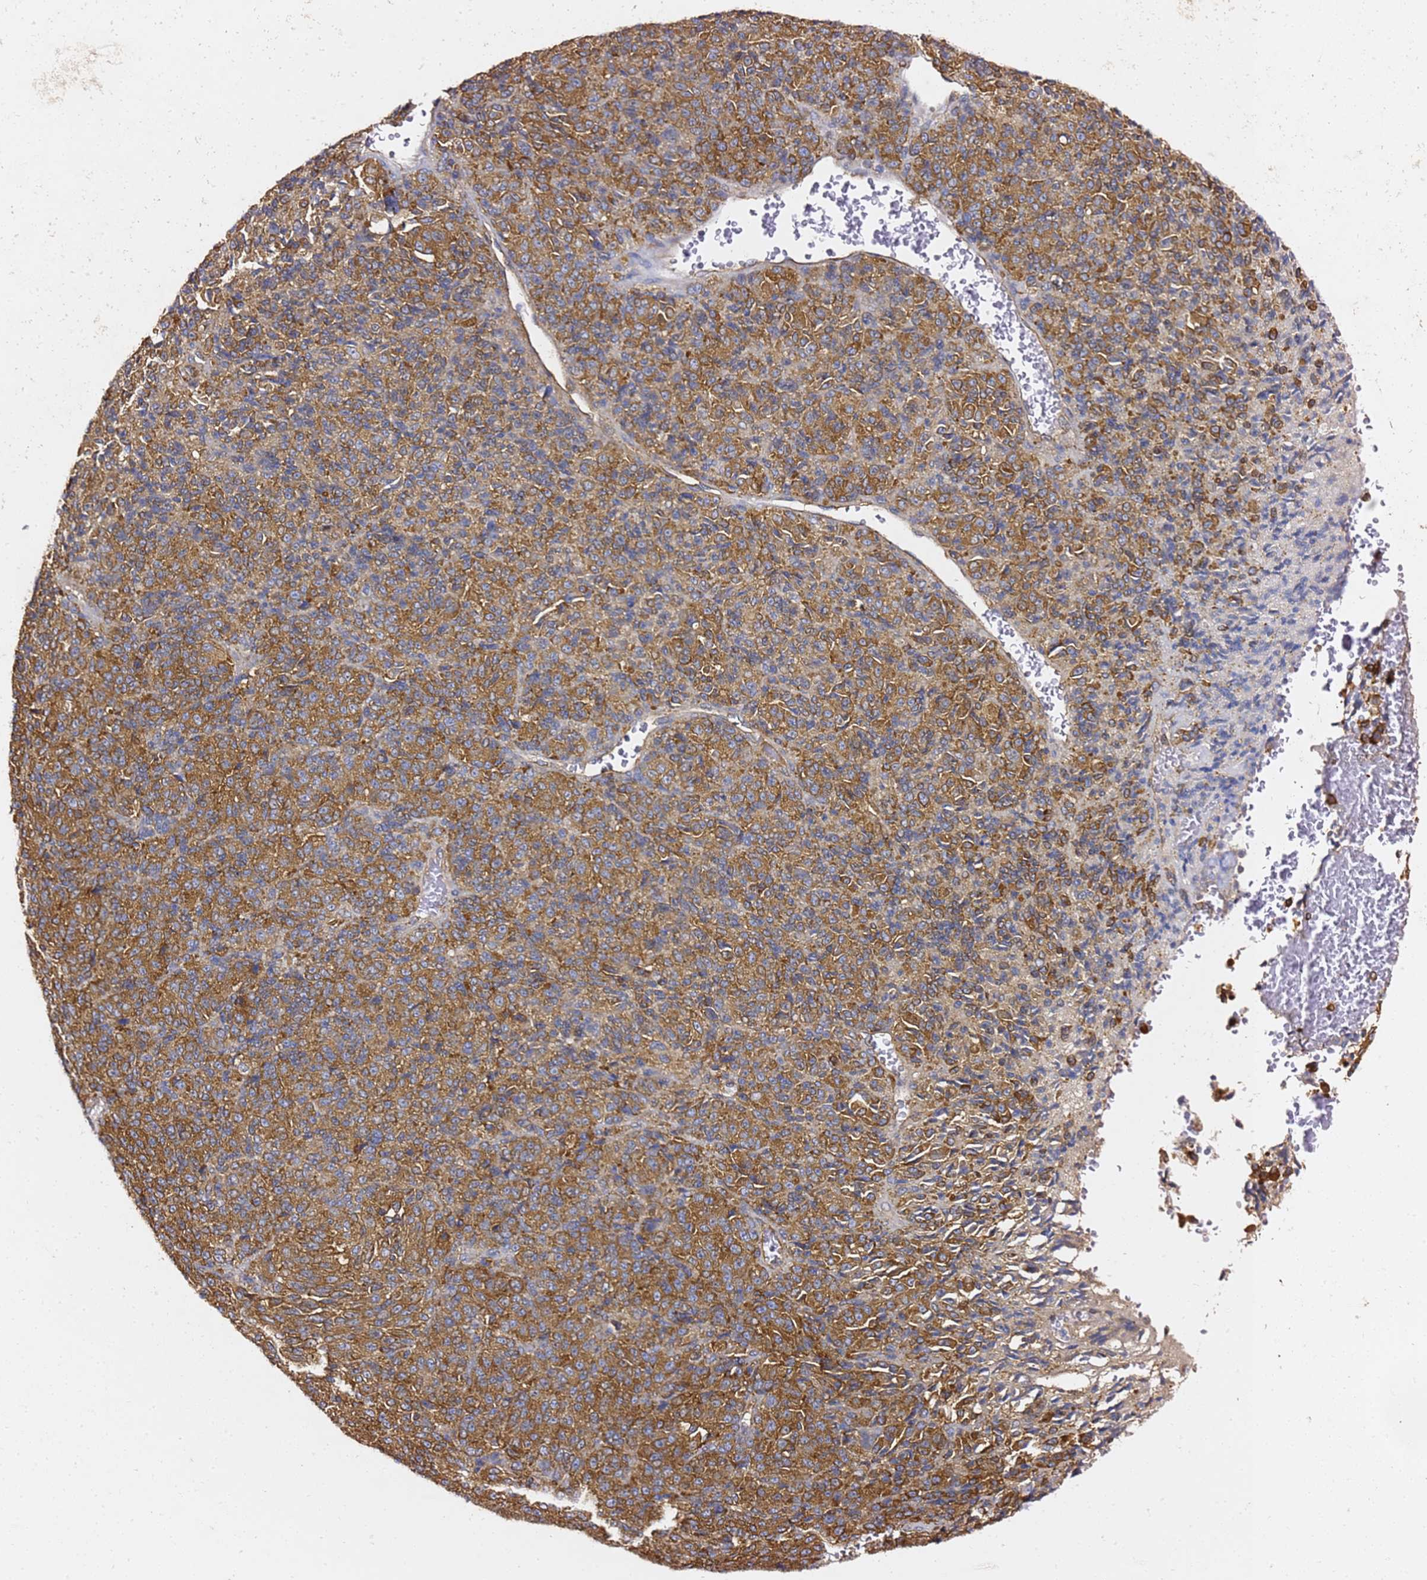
{"staining": {"intensity": "moderate", "quantity": ">75%", "location": "cytoplasmic/membranous"}, "tissue": "melanoma", "cell_type": "Tumor cells", "image_type": "cancer", "snomed": [{"axis": "morphology", "description": "Malignant melanoma, Metastatic site"}, {"axis": "topography", "description": "Brain"}], "caption": "Tumor cells display medium levels of moderate cytoplasmic/membranous positivity in about >75% of cells in melanoma.", "gene": "TPST1", "patient": {"sex": "female", "age": 56}}